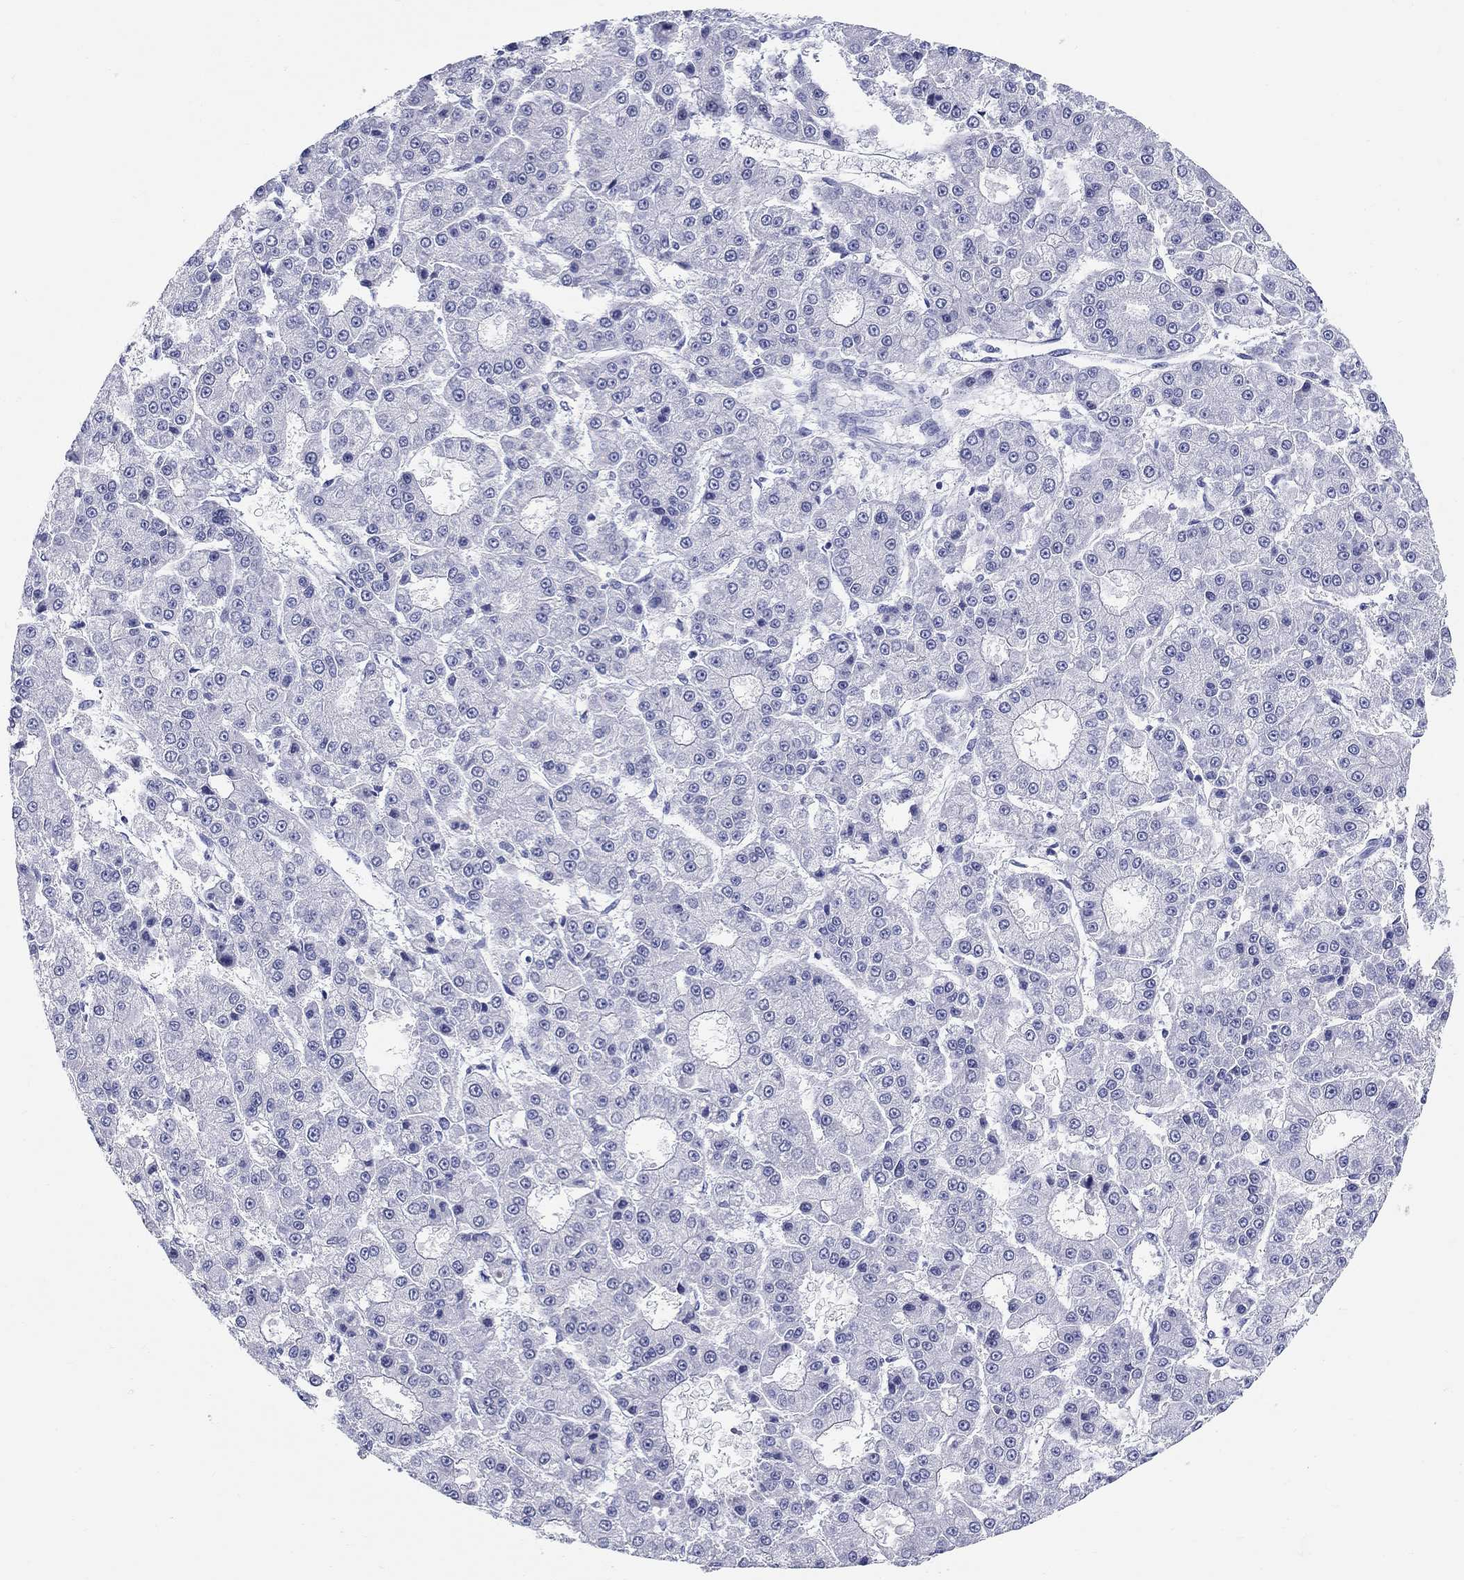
{"staining": {"intensity": "negative", "quantity": "none", "location": "none"}, "tissue": "liver cancer", "cell_type": "Tumor cells", "image_type": "cancer", "snomed": [{"axis": "morphology", "description": "Carcinoma, Hepatocellular, NOS"}, {"axis": "topography", "description": "Liver"}], "caption": "Tumor cells show no significant expression in hepatocellular carcinoma (liver). (Brightfield microscopy of DAB (3,3'-diaminobenzidine) immunohistochemistry at high magnification).", "gene": "LAMP5", "patient": {"sex": "male", "age": 70}}